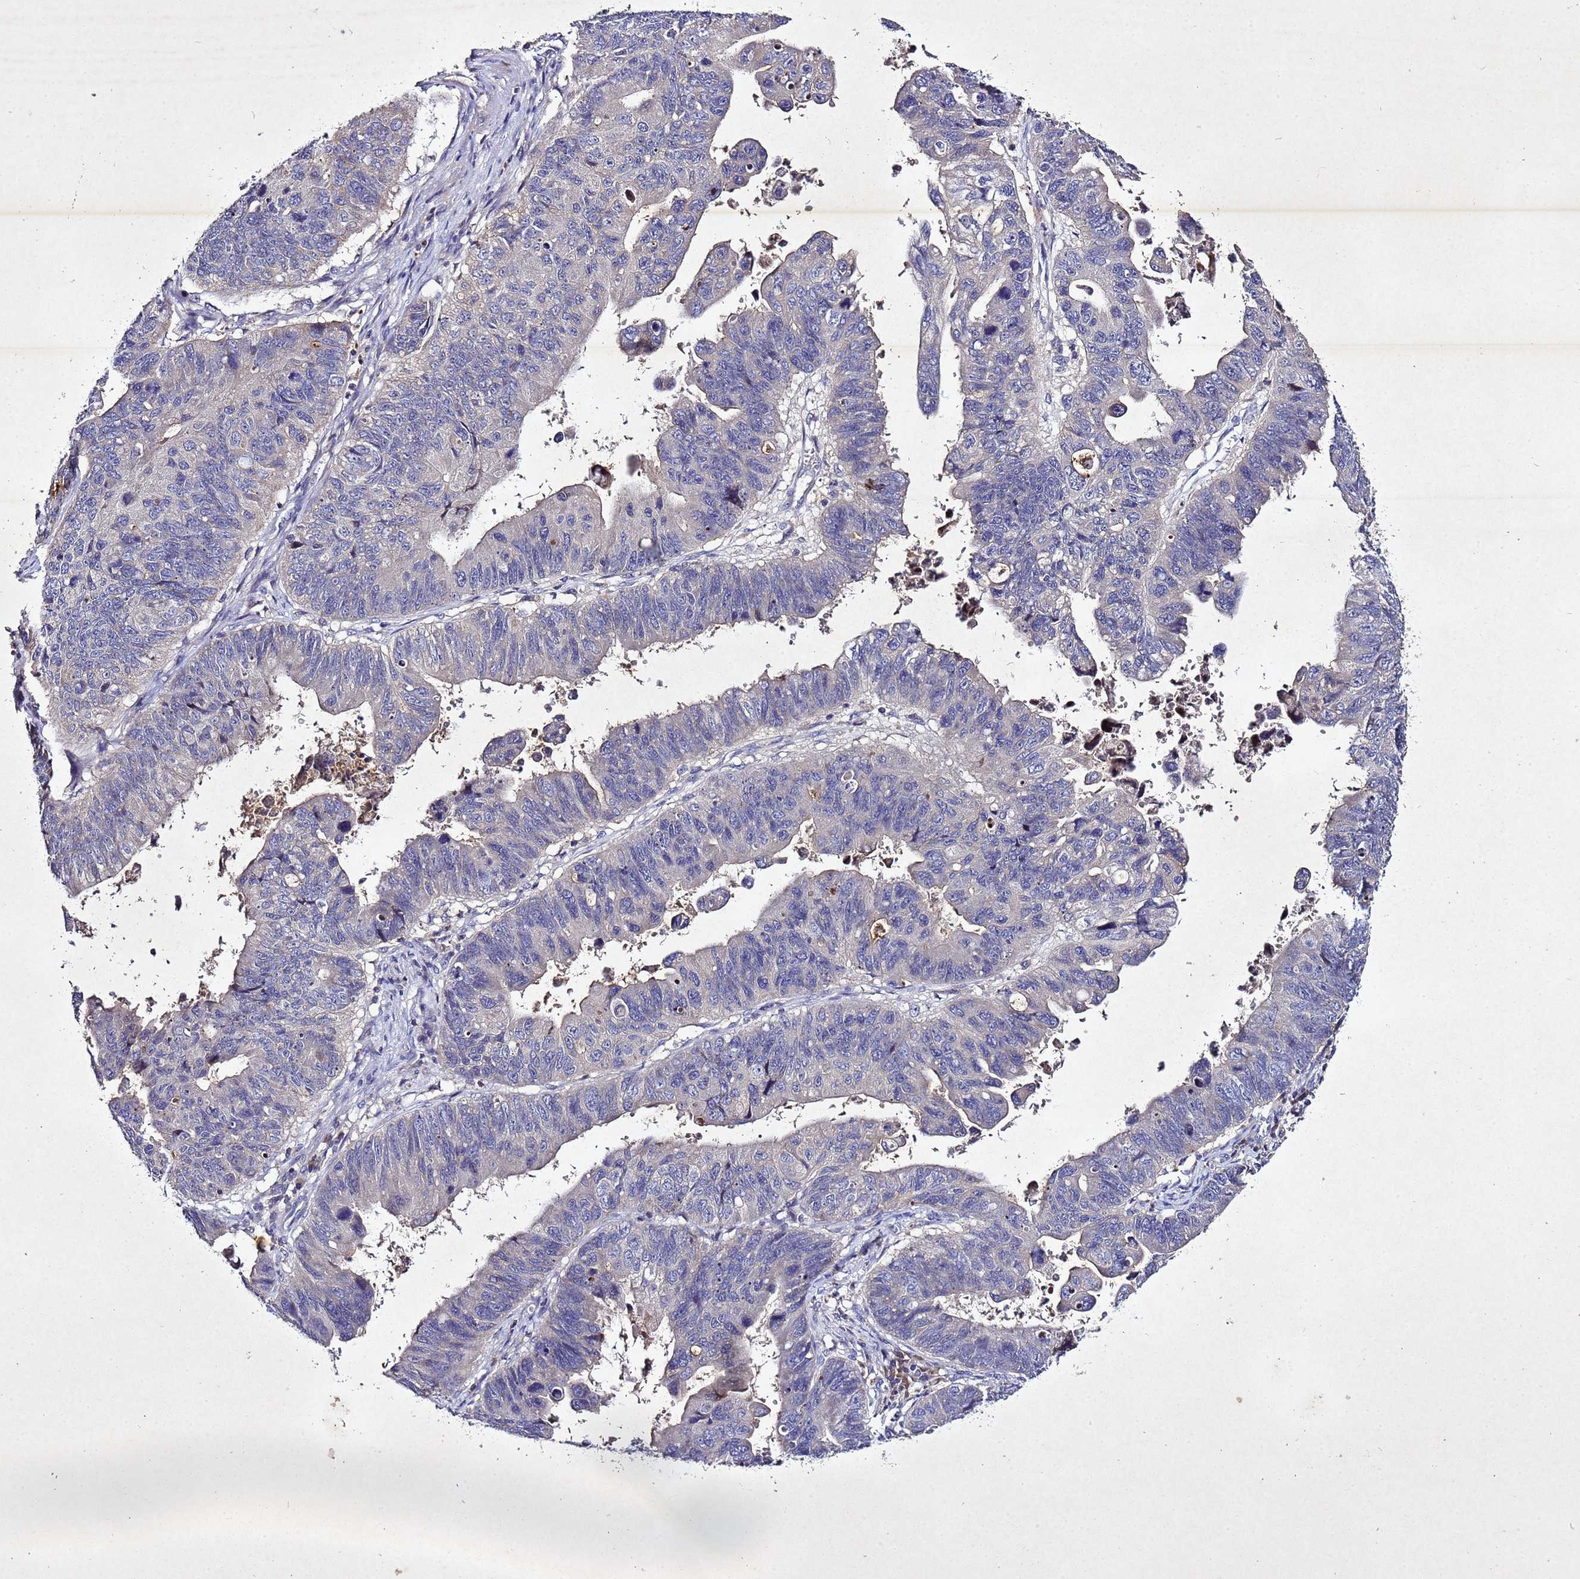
{"staining": {"intensity": "negative", "quantity": "none", "location": "none"}, "tissue": "stomach cancer", "cell_type": "Tumor cells", "image_type": "cancer", "snomed": [{"axis": "morphology", "description": "Adenocarcinoma, NOS"}, {"axis": "topography", "description": "Stomach"}], "caption": "Tumor cells are negative for brown protein staining in stomach adenocarcinoma.", "gene": "SV2B", "patient": {"sex": "male", "age": 59}}